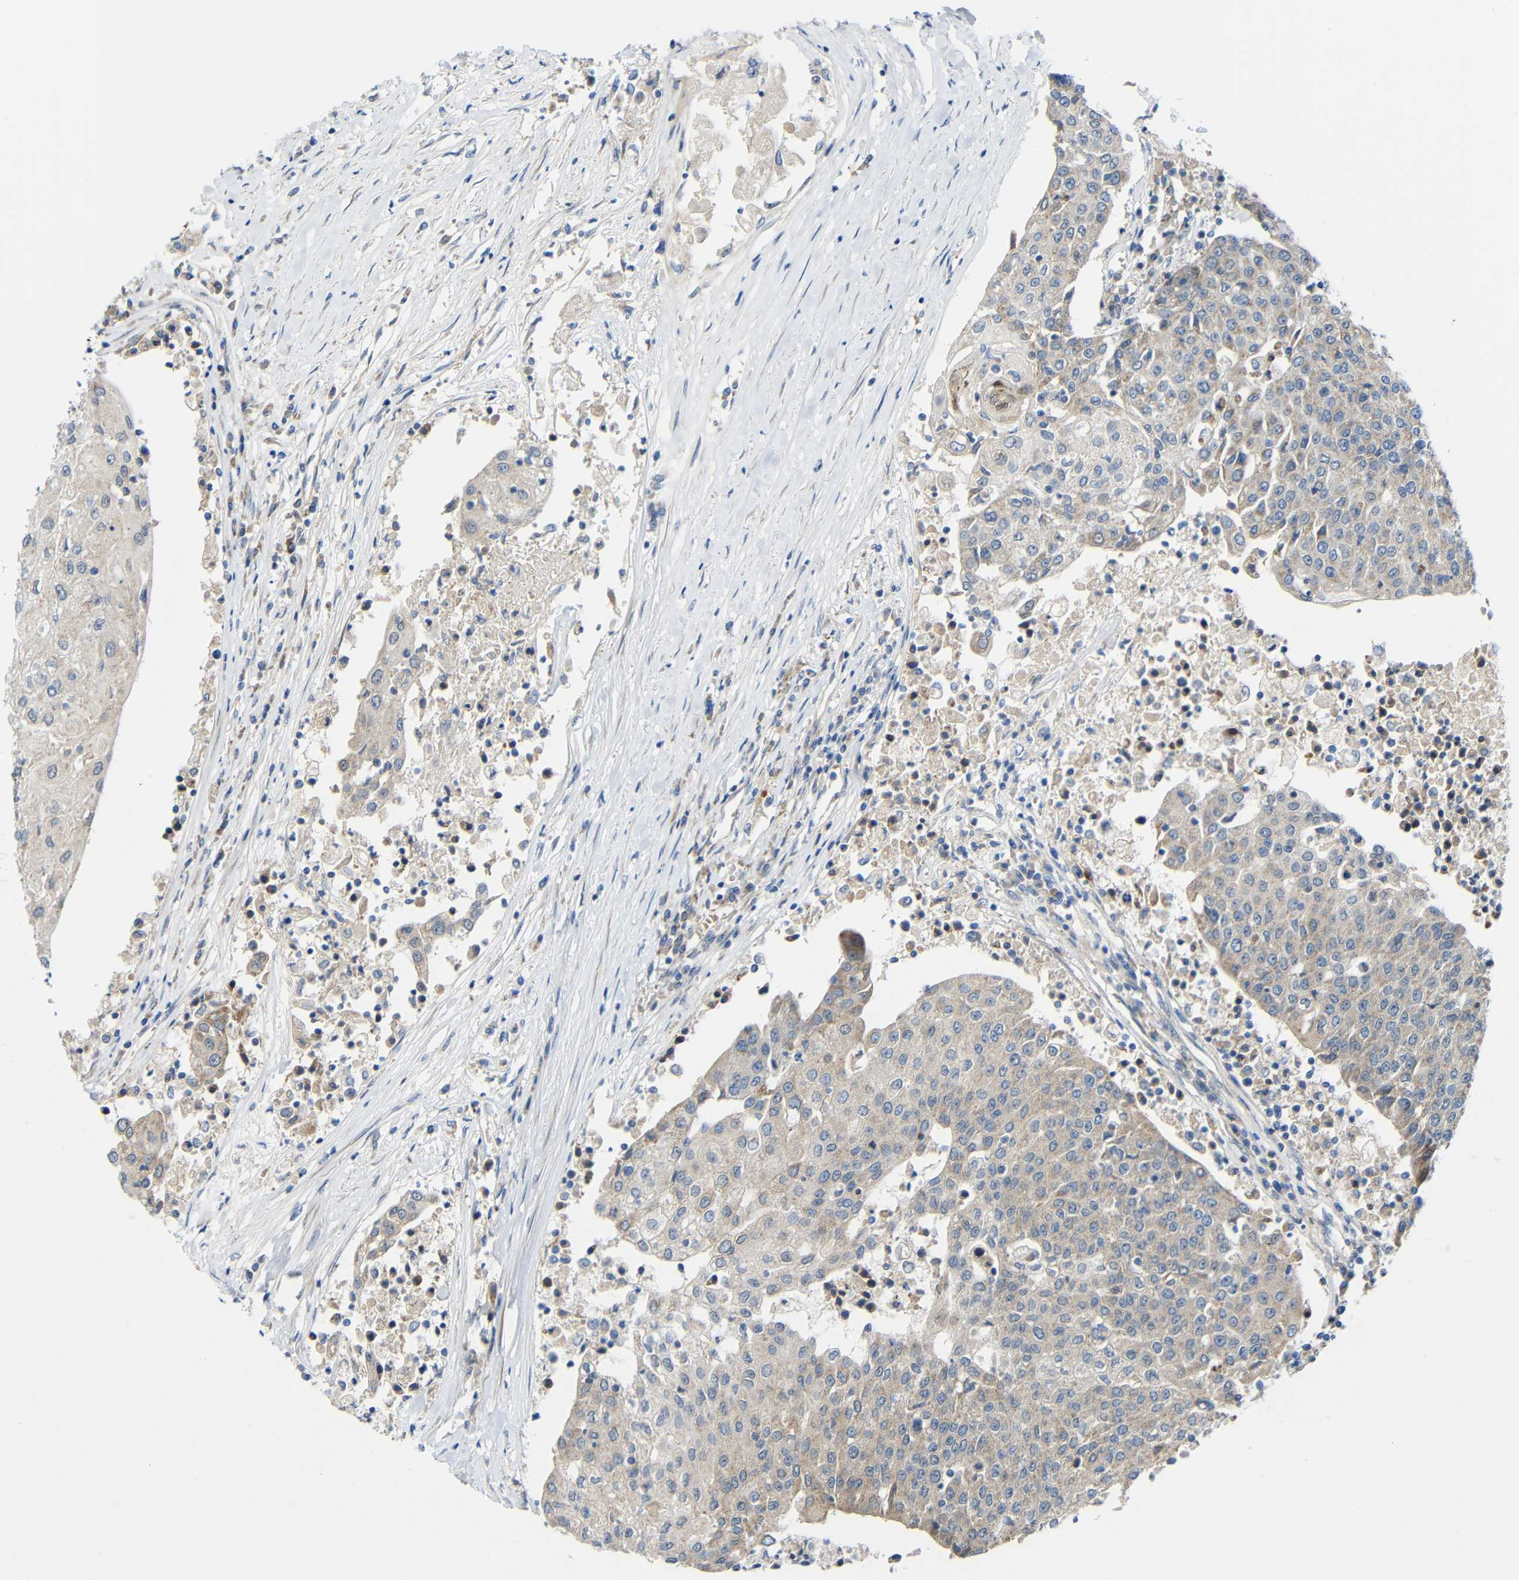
{"staining": {"intensity": "weak", "quantity": ">75%", "location": "cytoplasmic/membranous"}, "tissue": "urothelial cancer", "cell_type": "Tumor cells", "image_type": "cancer", "snomed": [{"axis": "morphology", "description": "Urothelial carcinoma, High grade"}, {"axis": "topography", "description": "Urinary bladder"}], "caption": "Immunohistochemistry (IHC) histopathology image of neoplastic tissue: urothelial cancer stained using immunohistochemistry (IHC) displays low levels of weak protein expression localized specifically in the cytoplasmic/membranous of tumor cells, appearing as a cytoplasmic/membranous brown color.", "gene": "TMEM25", "patient": {"sex": "female", "age": 85}}